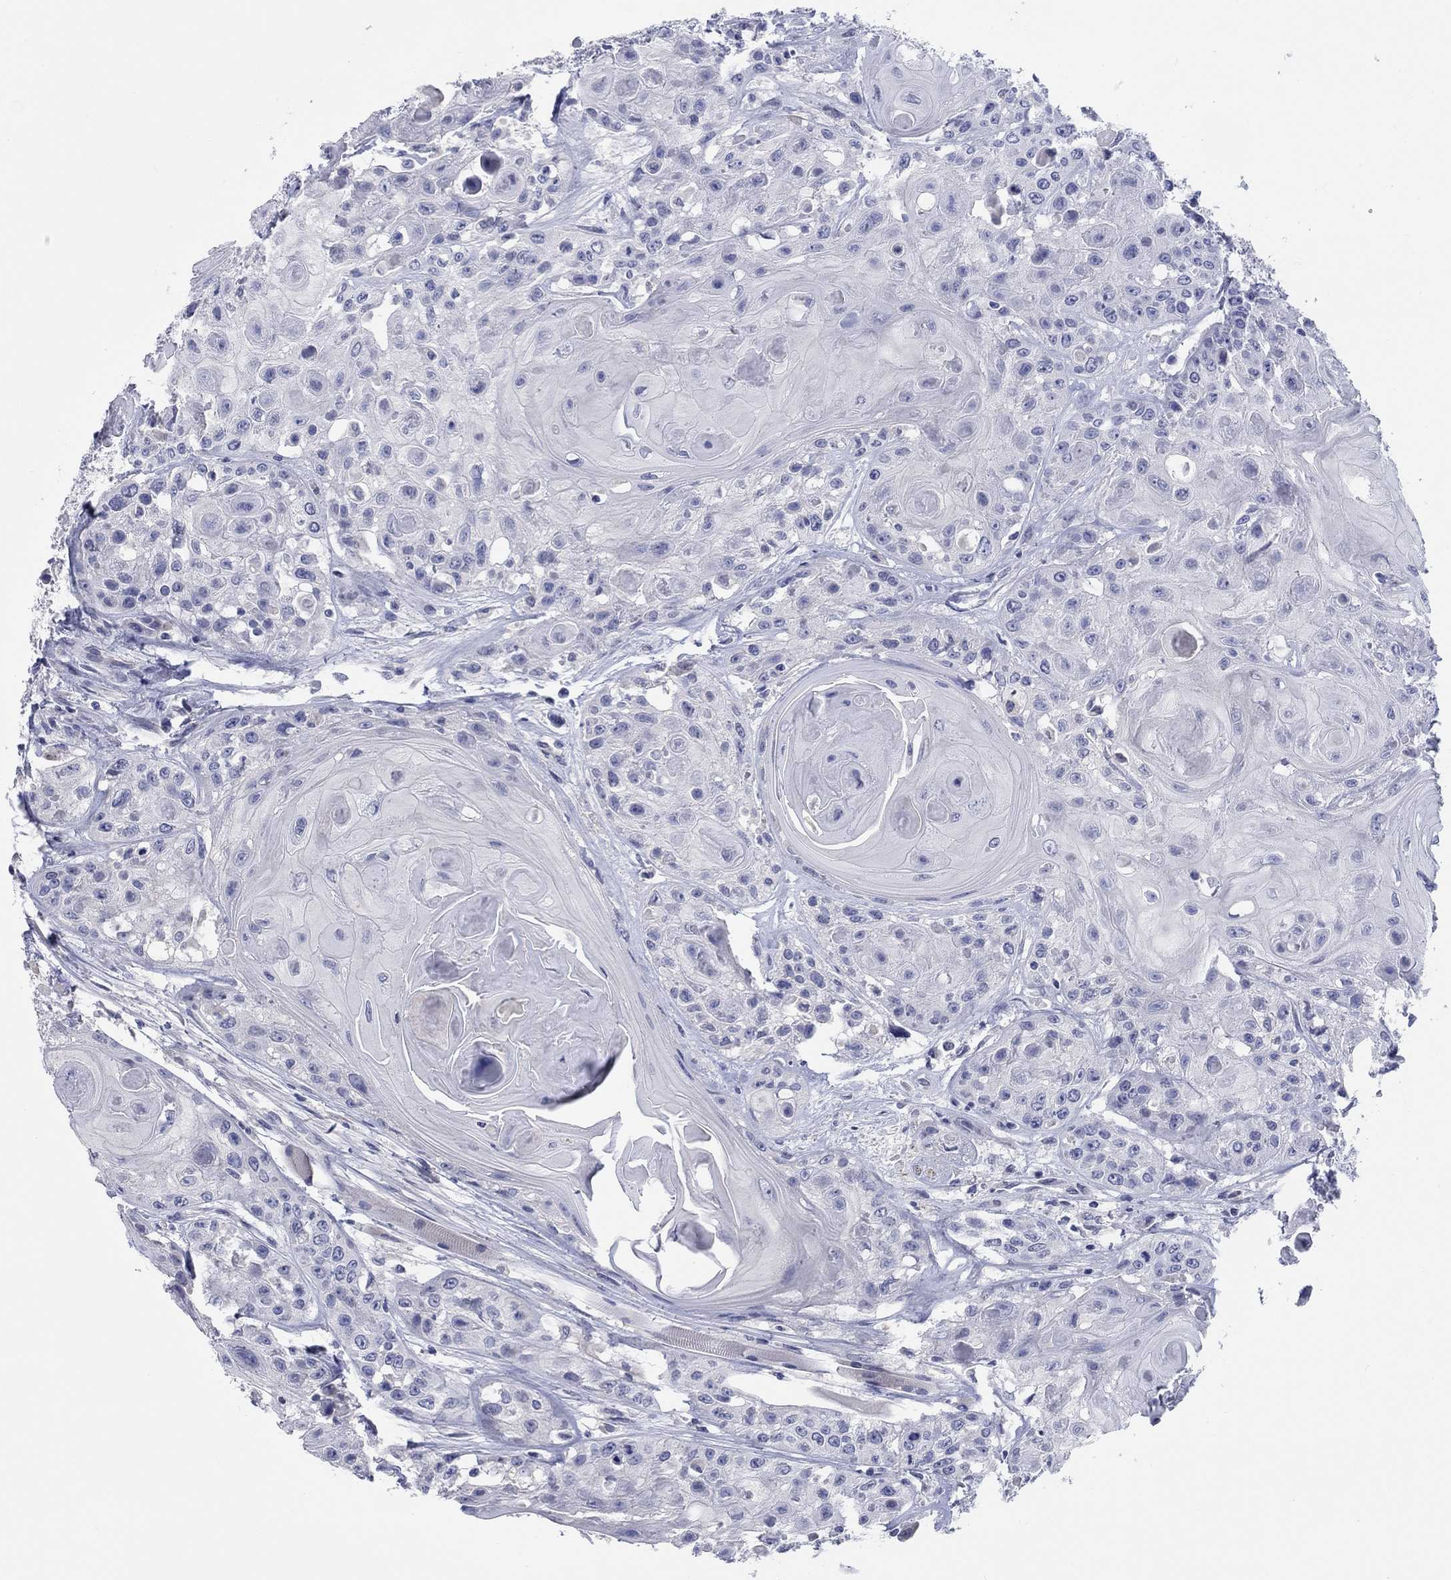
{"staining": {"intensity": "negative", "quantity": "none", "location": "none"}, "tissue": "head and neck cancer", "cell_type": "Tumor cells", "image_type": "cancer", "snomed": [{"axis": "morphology", "description": "Squamous cell carcinoma, NOS"}, {"axis": "topography", "description": "Head-Neck"}], "caption": "DAB (3,3'-diaminobenzidine) immunohistochemical staining of human squamous cell carcinoma (head and neck) demonstrates no significant positivity in tumor cells.", "gene": "LRRC4C", "patient": {"sex": "female", "age": 59}}